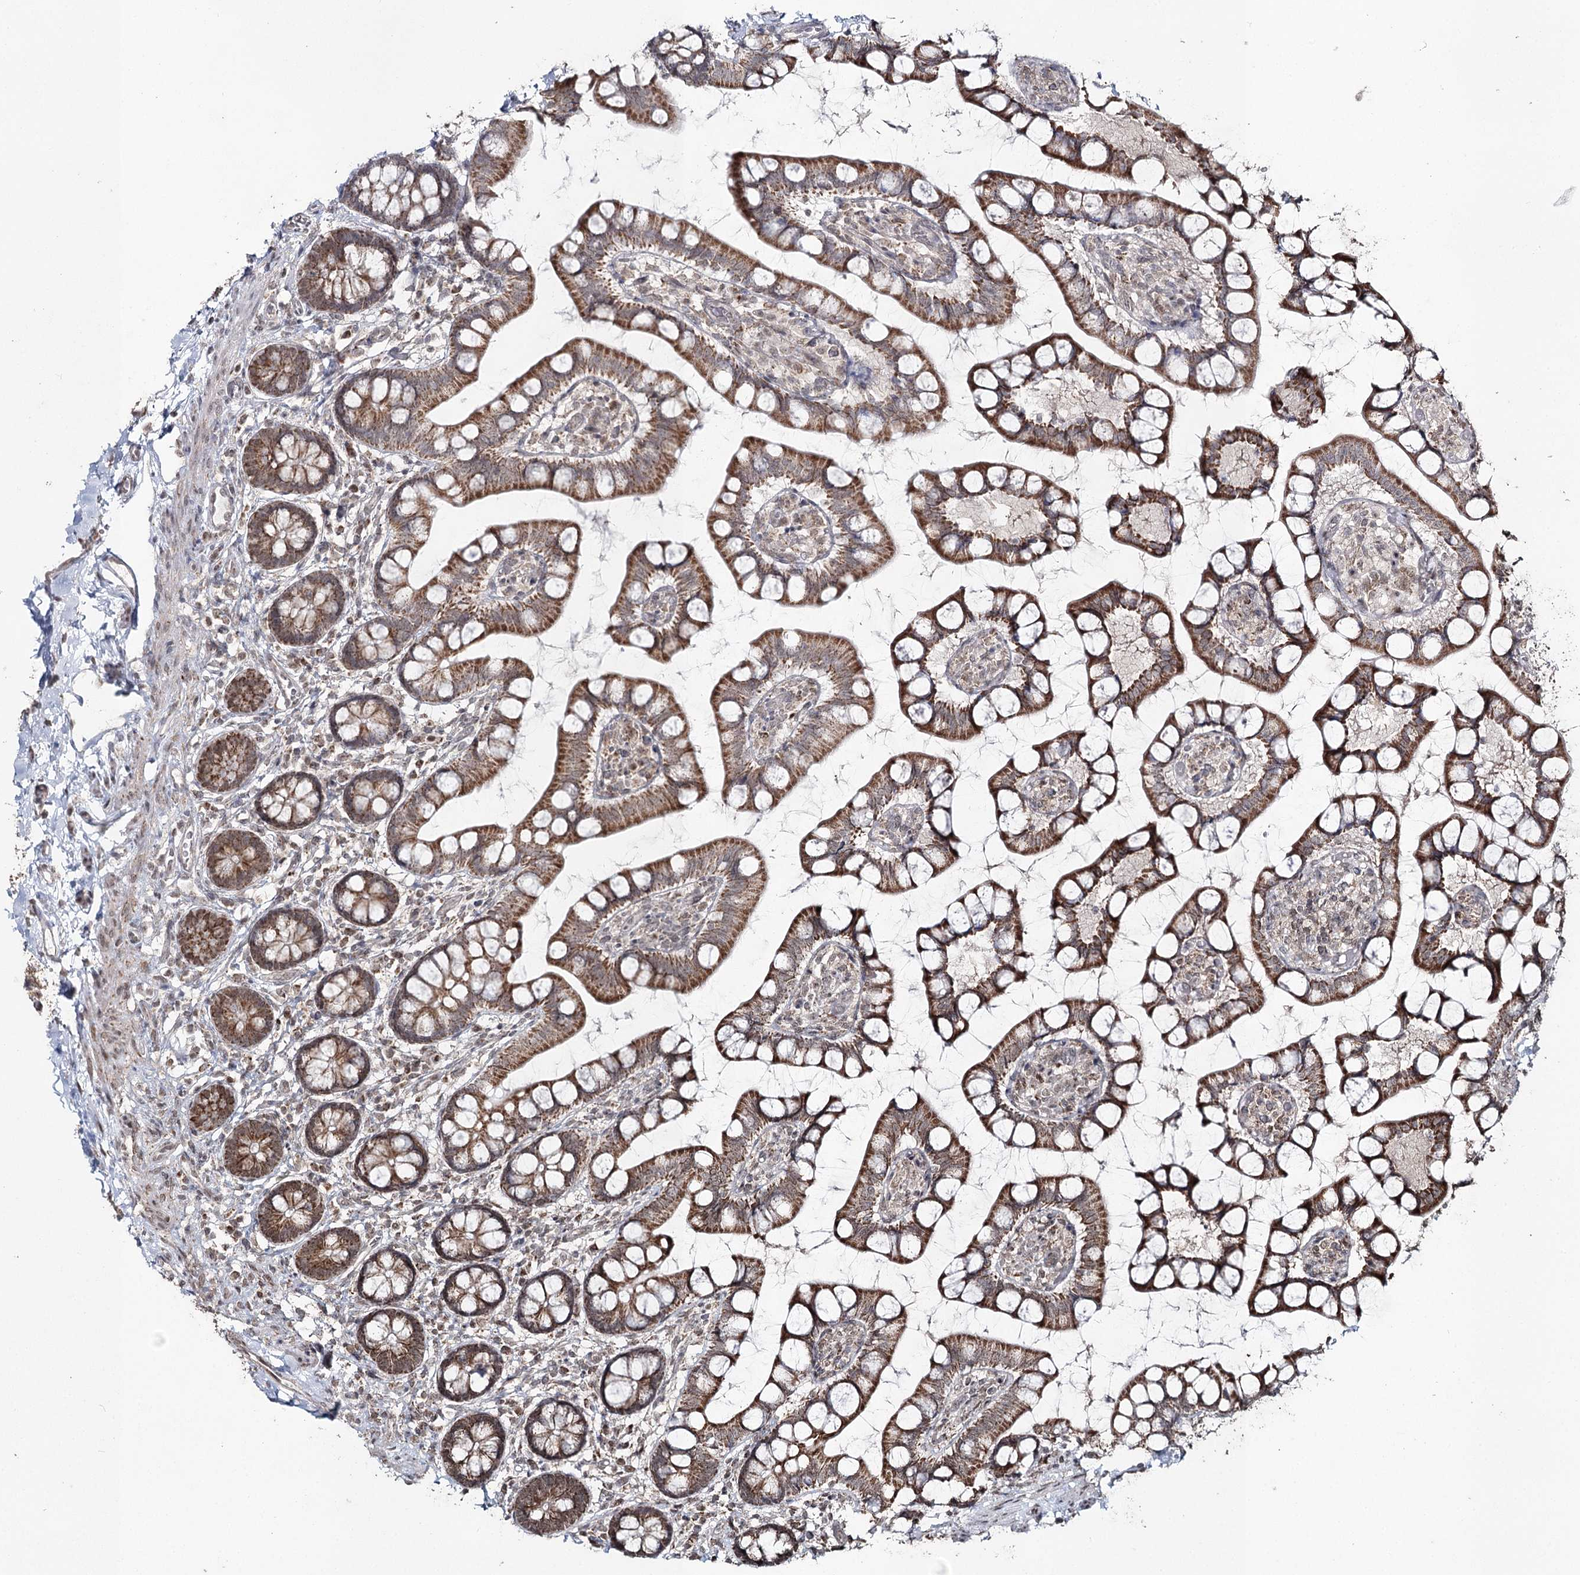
{"staining": {"intensity": "strong", "quantity": ">75%", "location": "cytoplasmic/membranous"}, "tissue": "small intestine", "cell_type": "Glandular cells", "image_type": "normal", "snomed": [{"axis": "morphology", "description": "Normal tissue, NOS"}, {"axis": "topography", "description": "Small intestine"}], "caption": "Small intestine stained with DAB IHC shows high levels of strong cytoplasmic/membranous positivity in about >75% of glandular cells. Using DAB (3,3'-diaminobenzidine) (brown) and hematoxylin (blue) stains, captured at high magnification using brightfield microscopy.", "gene": "PDHX", "patient": {"sex": "male", "age": 52}}